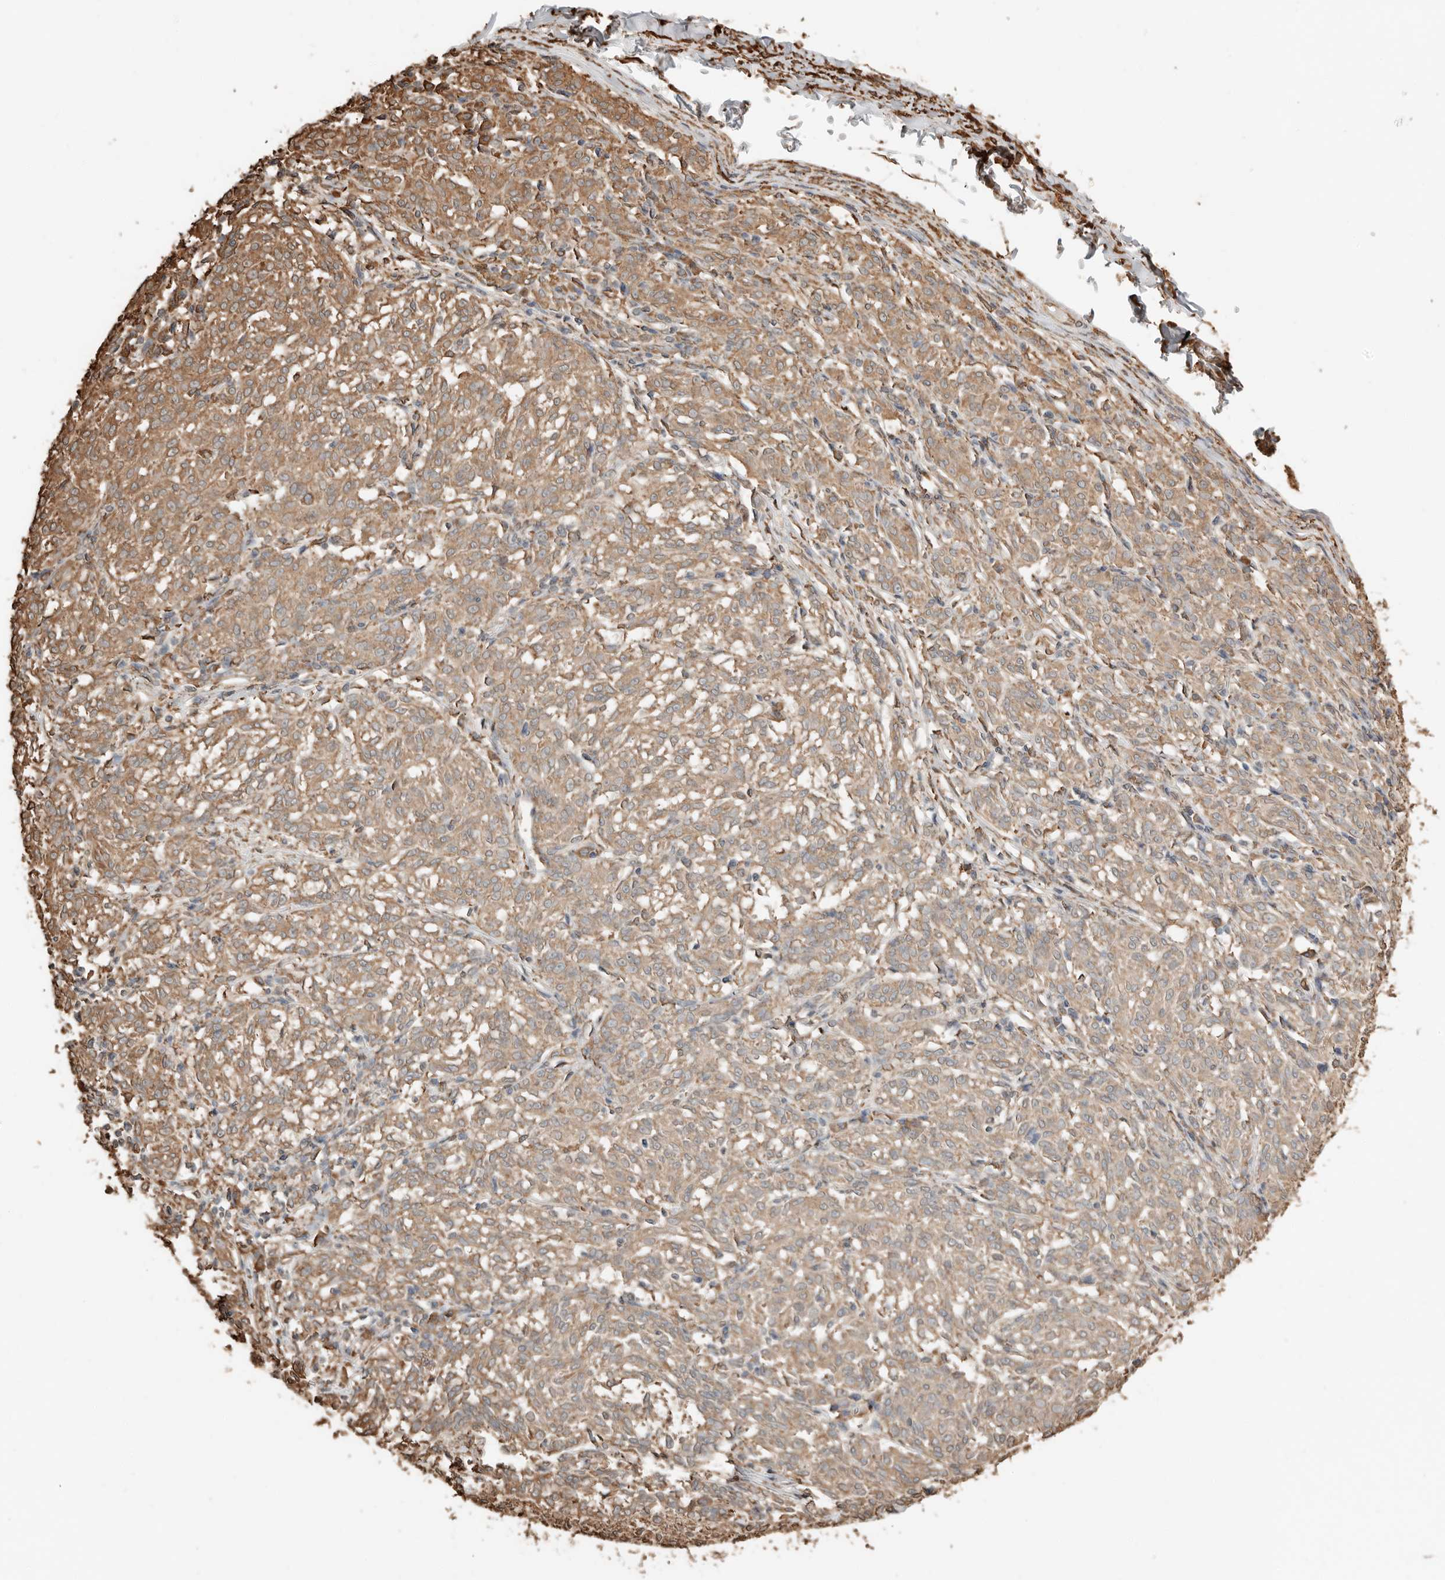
{"staining": {"intensity": "moderate", "quantity": ">75%", "location": "cytoplasmic/membranous"}, "tissue": "melanoma", "cell_type": "Tumor cells", "image_type": "cancer", "snomed": [{"axis": "morphology", "description": "Malignant melanoma, NOS"}, {"axis": "topography", "description": "Skin"}], "caption": "Human melanoma stained with a protein marker exhibits moderate staining in tumor cells.", "gene": "ARHGEF10L", "patient": {"sex": "female", "age": 72}}